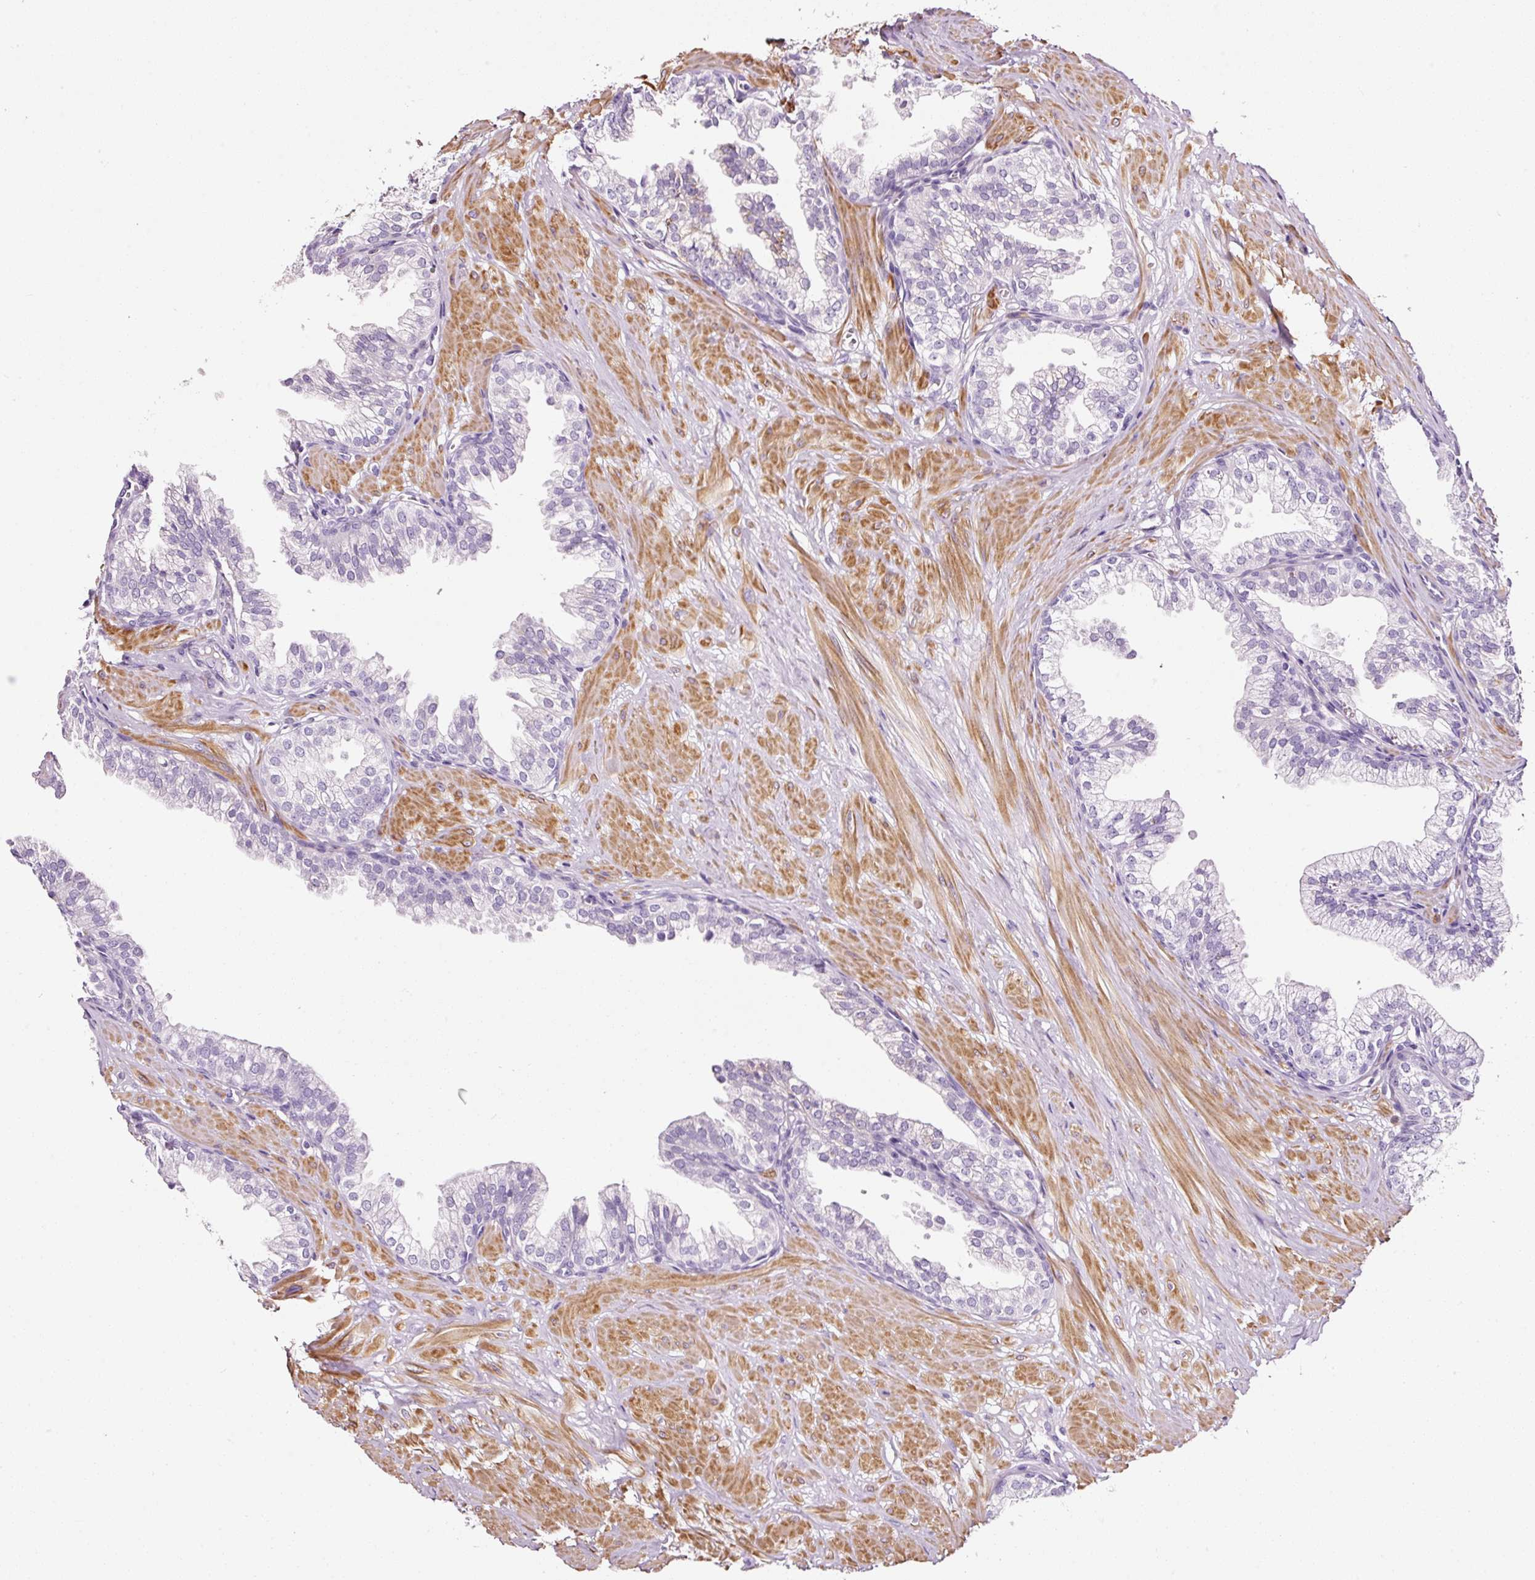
{"staining": {"intensity": "negative", "quantity": "none", "location": "none"}, "tissue": "prostate", "cell_type": "Glandular cells", "image_type": "normal", "snomed": [{"axis": "morphology", "description": "Normal tissue, NOS"}, {"axis": "topography", "description": "Prostate"}, {"axis": "topography", "description": "Peripheral nerve tissue"}], "caption": "Prostate stained for a protein using immunohistochemistry (IHC) demonstrates no positivity glandular cells.", "gene": "CYB561A3", "patient": {"sex": "male", "age": 55}}